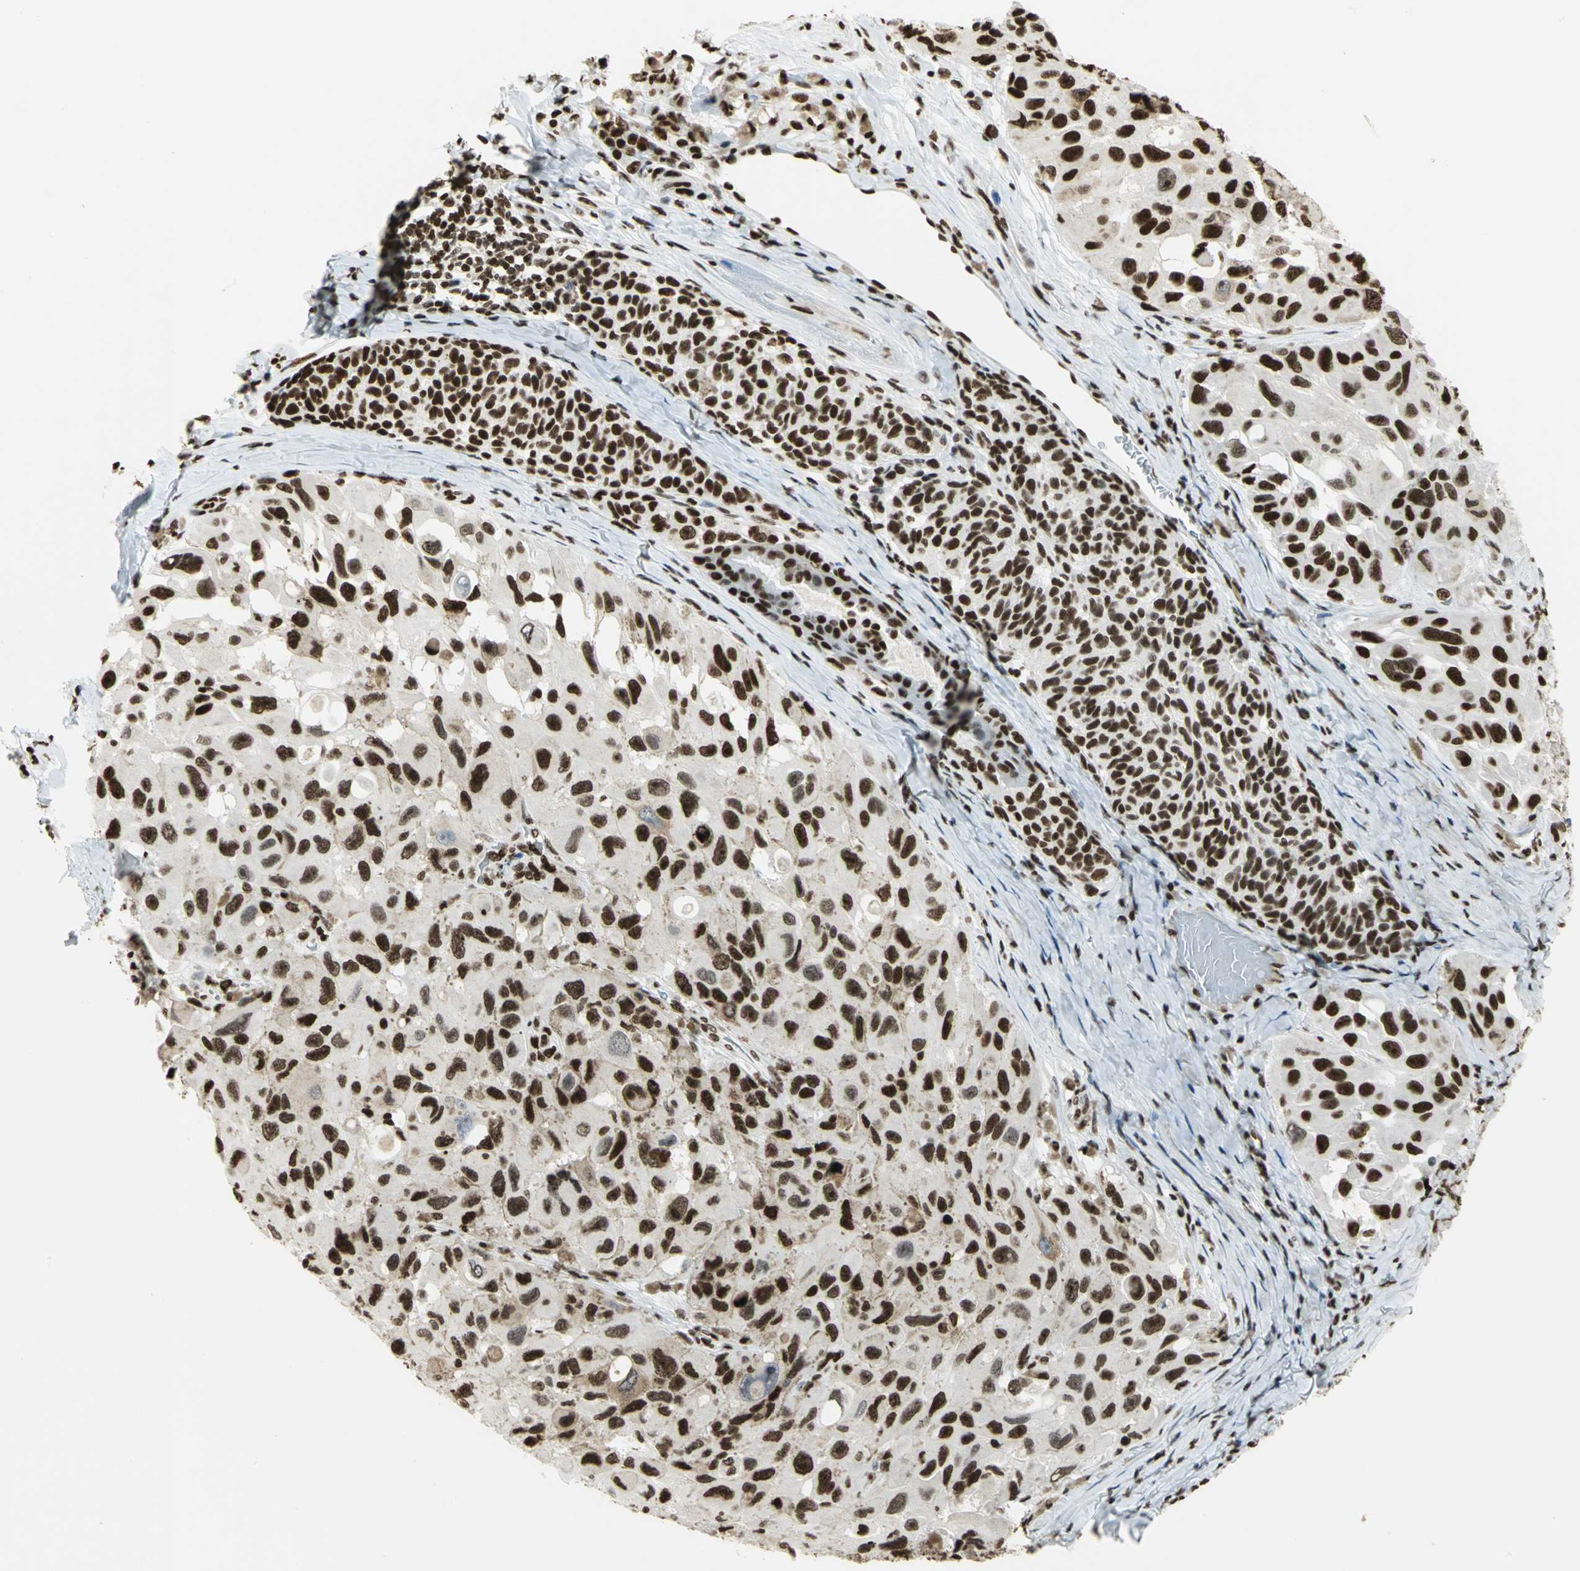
{"staining": {"intensity": "strong", "quantity": ">75%", "location": "nuclear"}, "tissue": "melanoma", "cell_type": "Tumor cells", "image_type": "cancer", "snomed": [{"axis": "morphology", "description": "Malignant melanoma, NOS"}, {"axis": "topography", "description": "Skin"}], "caption": "Strong nuclear staining for a protein is seen in approximately >75% of tumor cells of melanoma using IHC.", "gene": "HMGB1", "patient": {"sex": "female", "age": 73}}